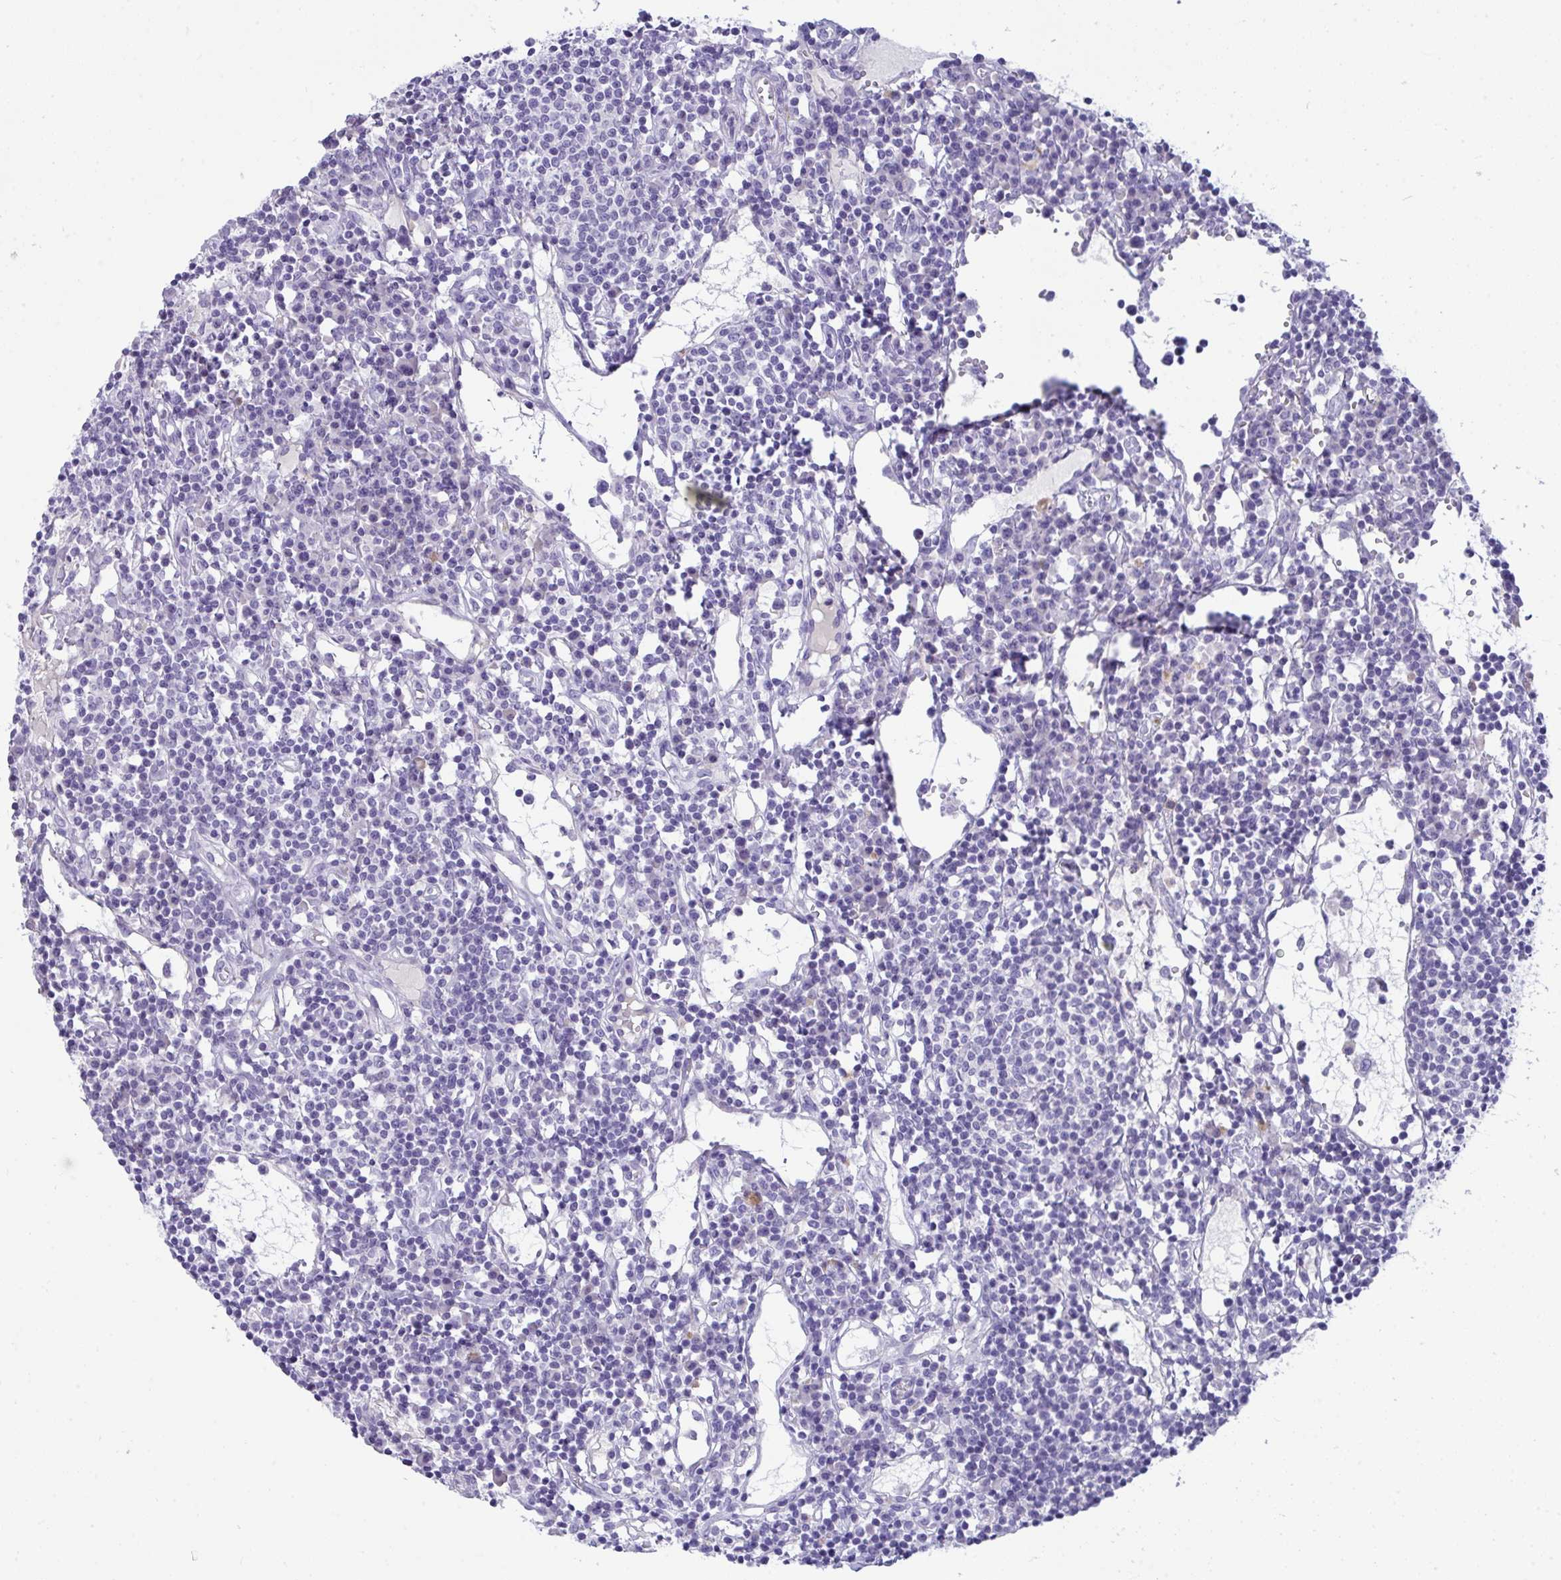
{"staining": {"intensity": "negative", "quantity": "none", "location": "none"}, "tissue": "lymph node", "cell_type": "Germinal center cells", "image_type": "normal", "snomed": [{"axis": "morphology", "description": "Normal tissue, NOS"}, {"axis": "topography", "description": "Lymph node"}], "caption": "IHC of benign human lymph node reveals no positivity in germinal center cells.", "gene": "PIGZ", "patient": {"sex": "female", "age": 78}}